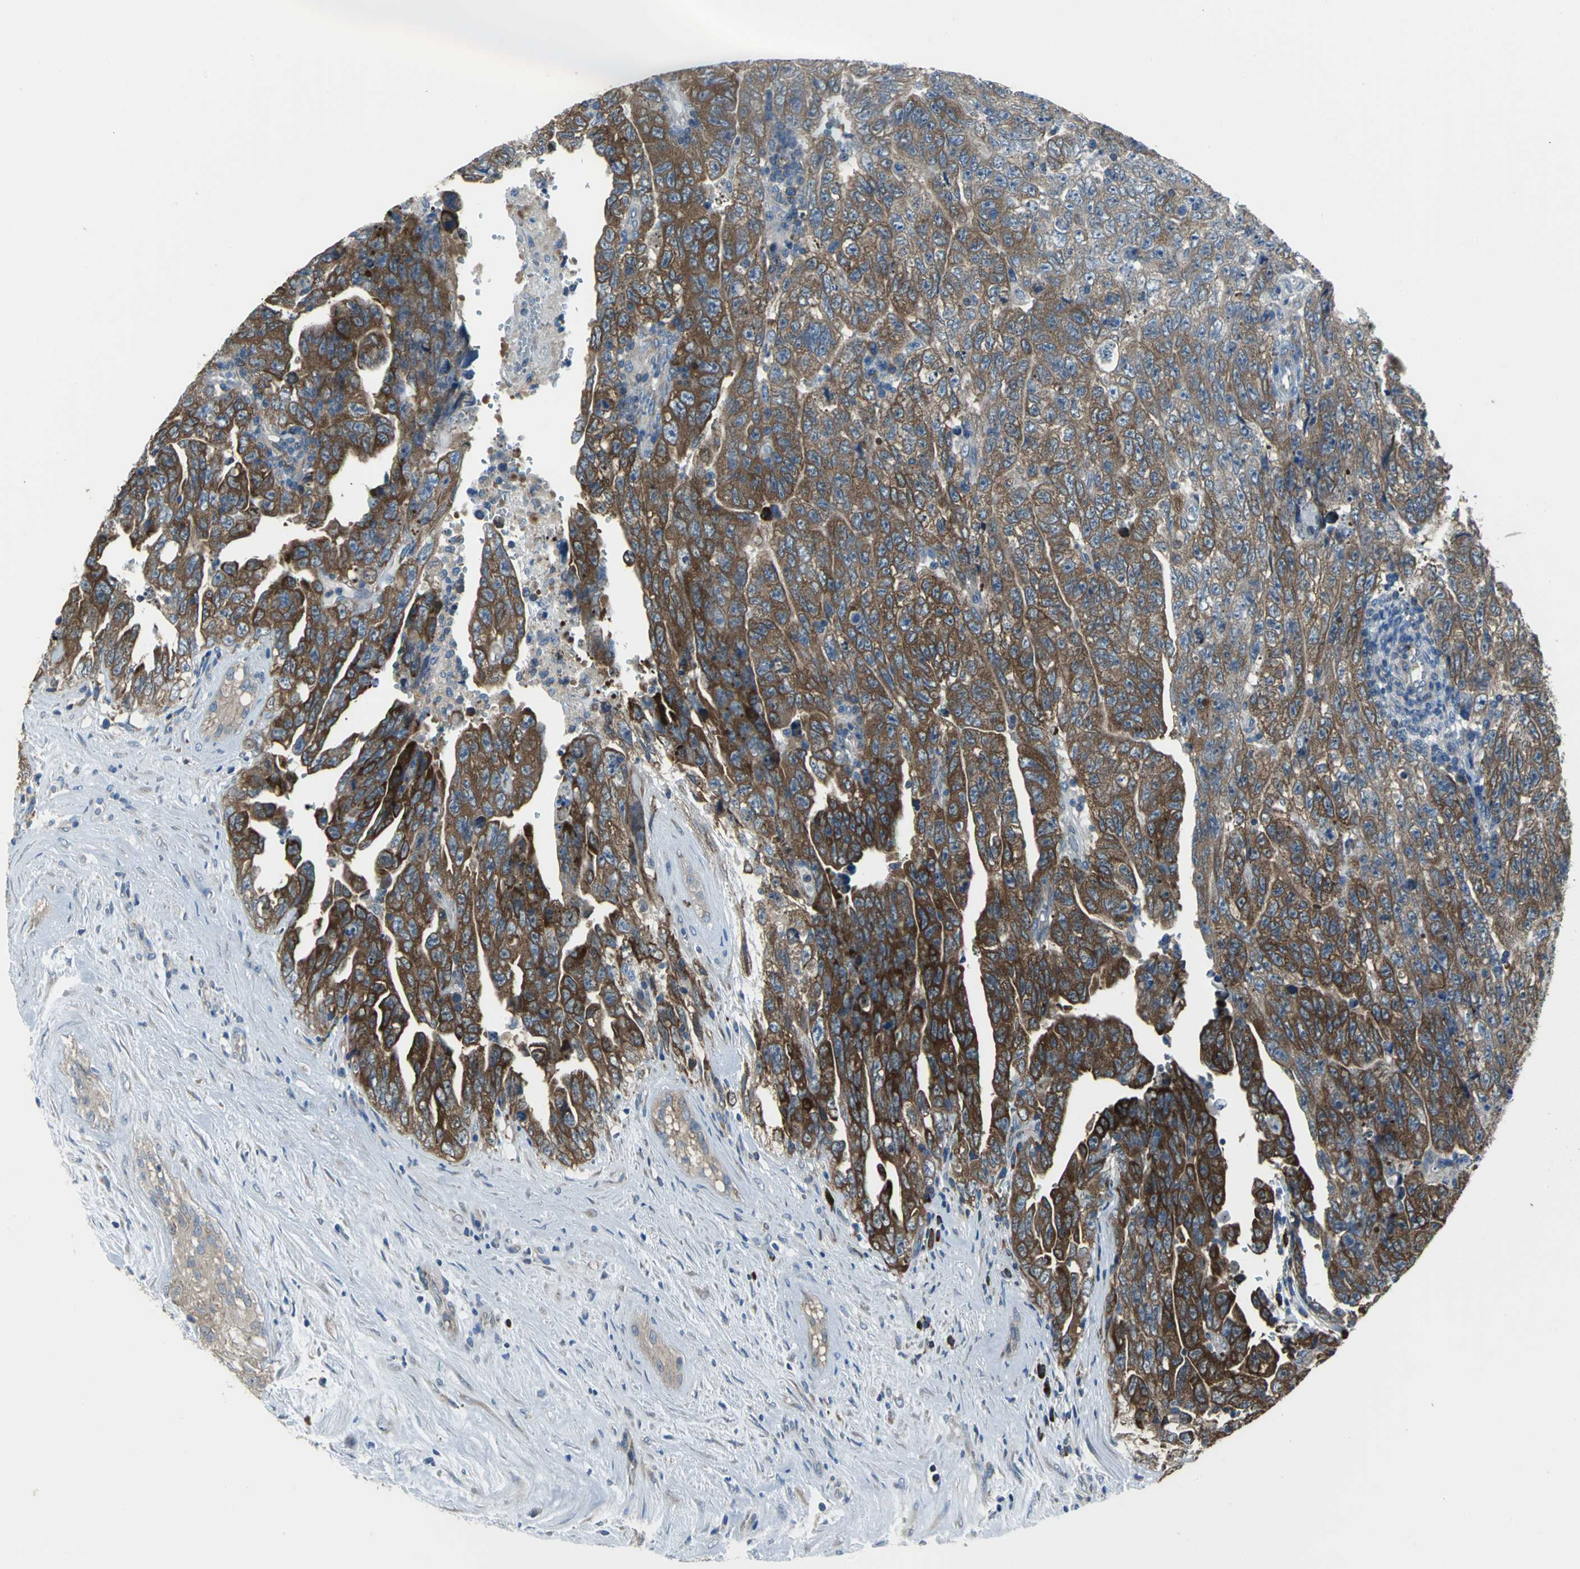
{"staining": {"intensity": "strong", "quantity": ">75%", "location": "cytoplasmic/membranous"}, "tissue": "testis cancer", "cell_type": "Tumor cells", "image_type": "cancer", "snomed": [{"axis": "morphology", "description": "Carcinoma, Embryonal, NOS"}, {"axis": "topography", "description": "Testis"}], "caption": "Approximately >75% of tumor cells in embryonal carcinoma (testis) demonstrate strong cytoplasmic/membranous protein expression as visualized by brown immunohistochemical staining.", "gene": "EIF5A", "patient": {"sex": "male", "age": 28}}